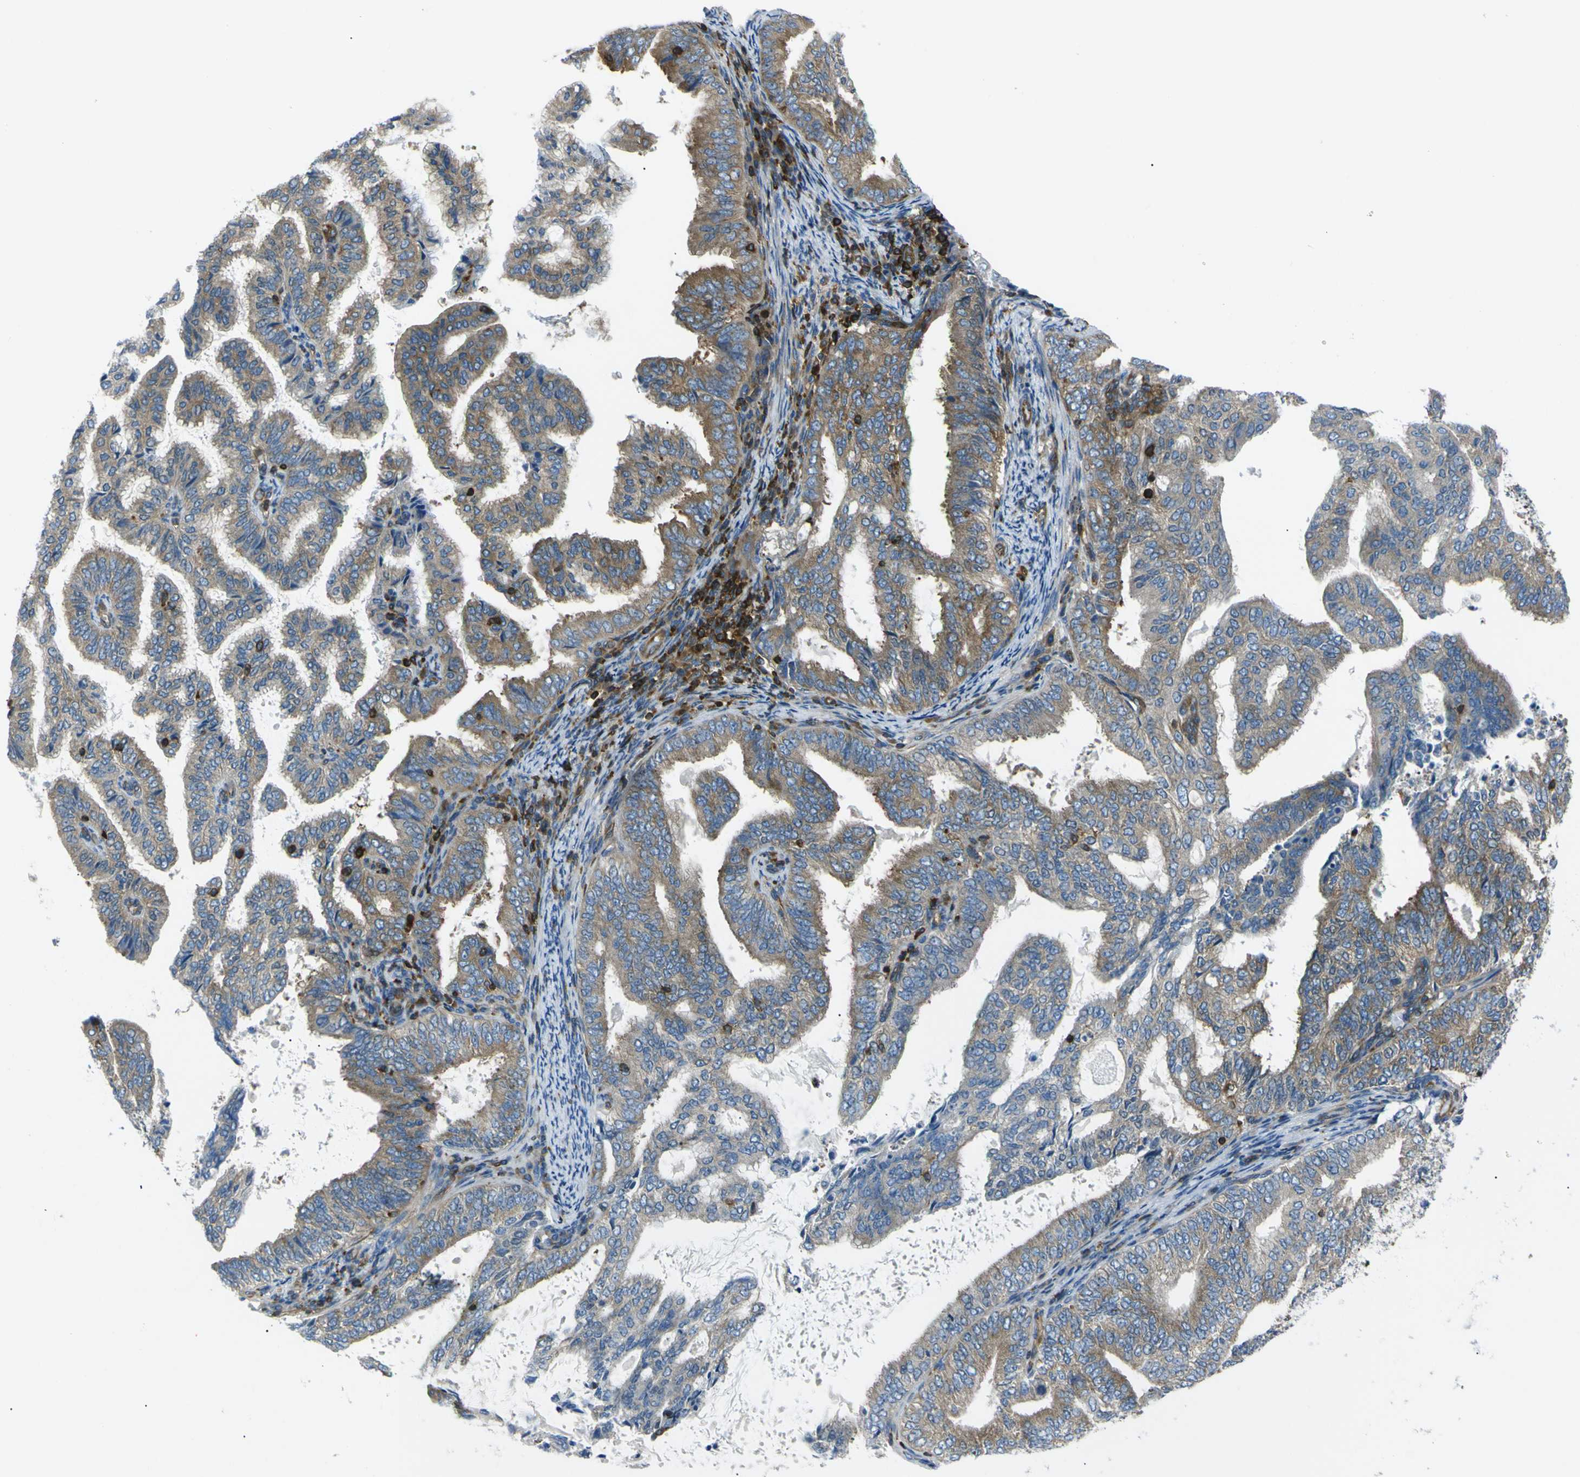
{"staining": {"intensity": "moderate", "quantity": "25%-75%", "location": "cytoplasmic/membranous"}, "tissue": "endometrial cancer", "cell_type": "Tumor cells", "image_type": "cancer", "snomed": [{"axis": "morphology", "description": "Adenocarcinoma, NOS"}, {"axis": "topography", "description": "Endometrium"}], "caption": "Immunohistochemical staining of endometrial cancer (adenocarcinoma) reveals medium levels of moderate cytoplasmic/membranous staining in approximately 25%-75% of tumor cells. (brown staining indicates protein expression, while blue staining denotes nuclei).", "gene": "ARHGEF1", "patient": {"sex": "female", "age": 58}}